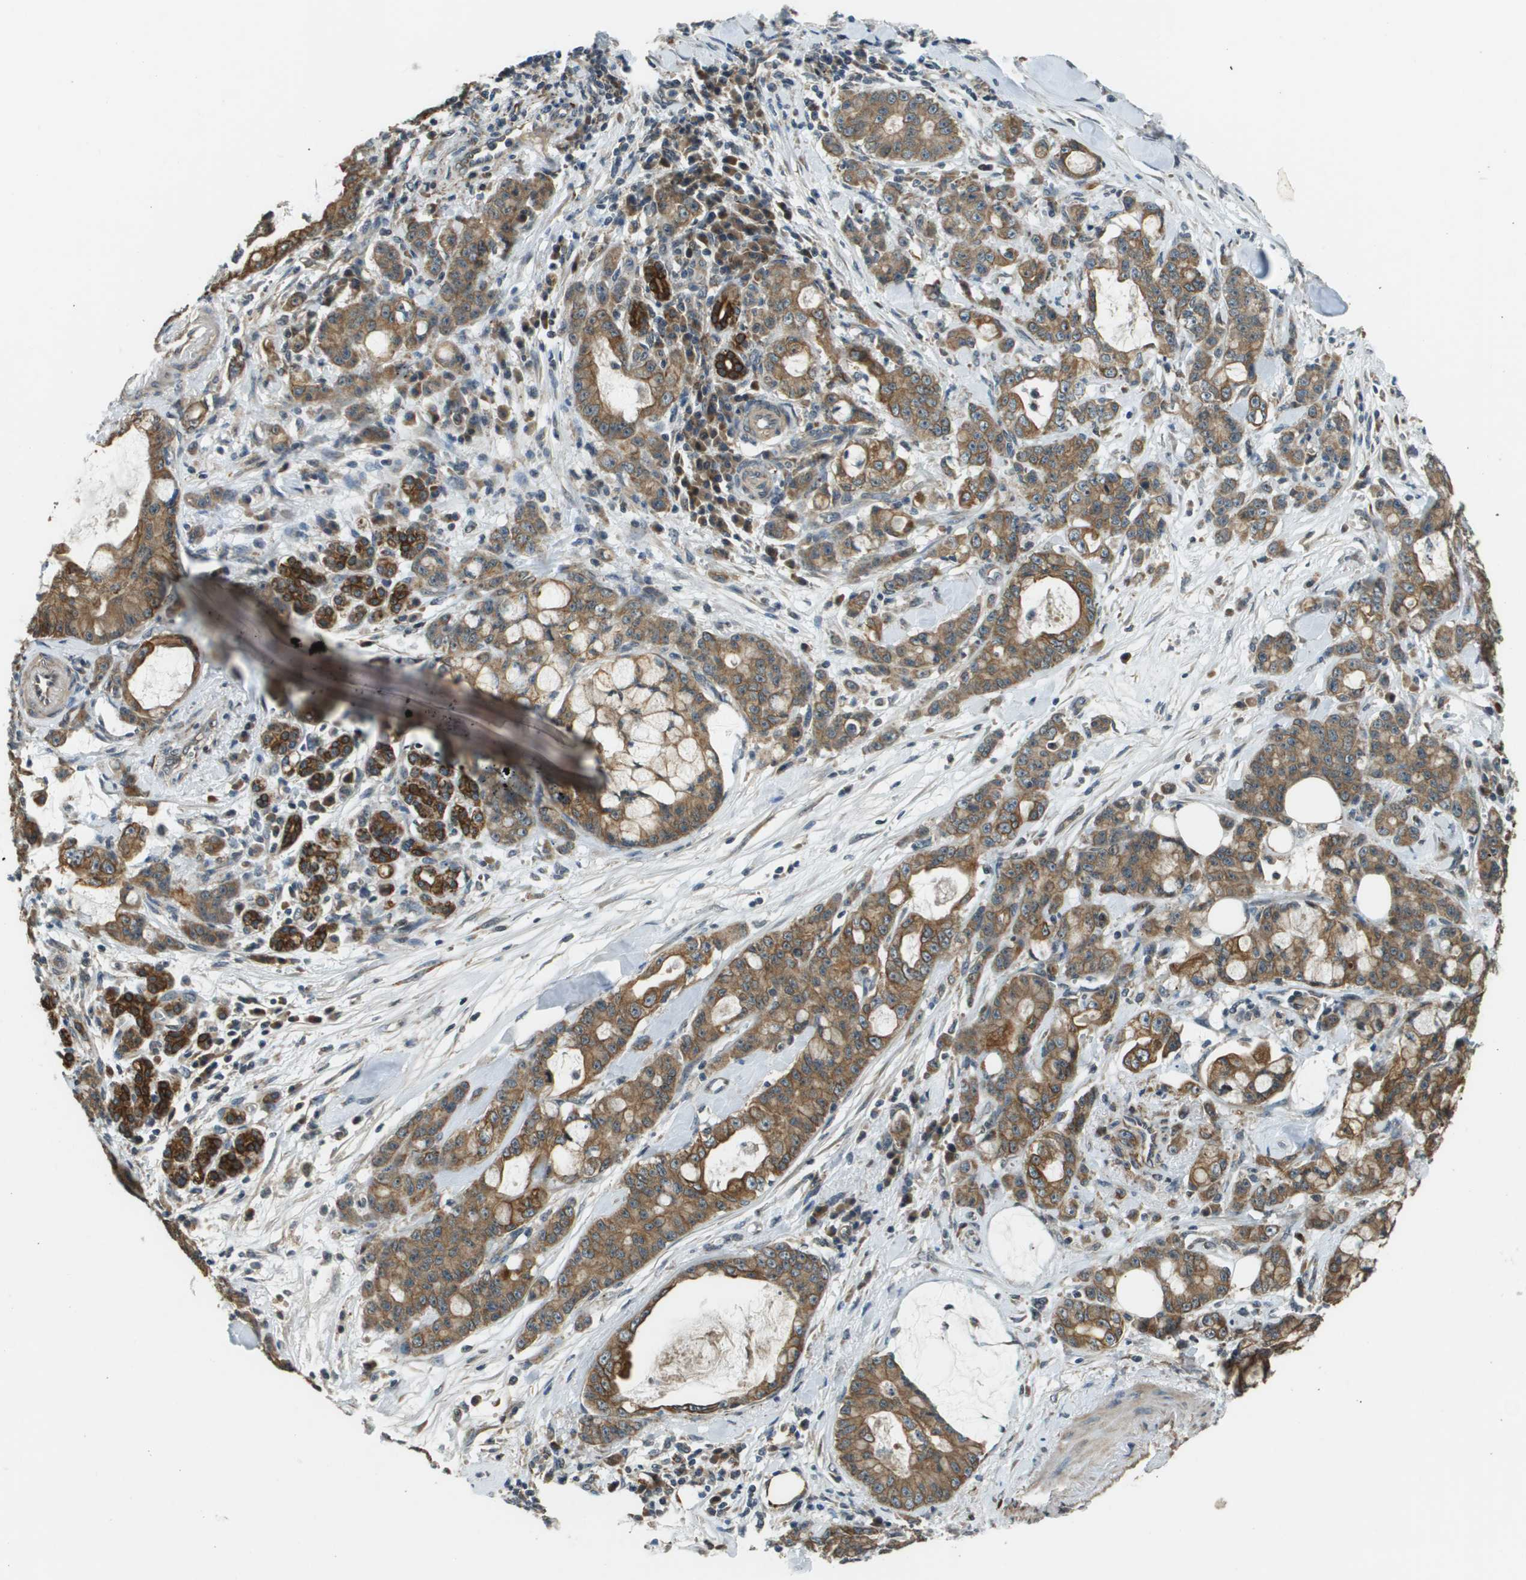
{"staining": {"intensity": "strong", "quantity": ">75%", "location": "cytoplasmic/membranous"}, "tissue": "pancreatic cancer", "cell_type": "Tumor cells", "image_type": "cancer", "snomed": [{"axis": "morphology", "description": "Adenocarcinoma, NOS"}, {"axis": "topography", "description": "Pancreas"}], "caption": "Pancreatic cancer stained with a protein marker displays strong staining in tumor cells.", "gene": "CDKN2C", "patient": {"sex": "female", "age": 73}}